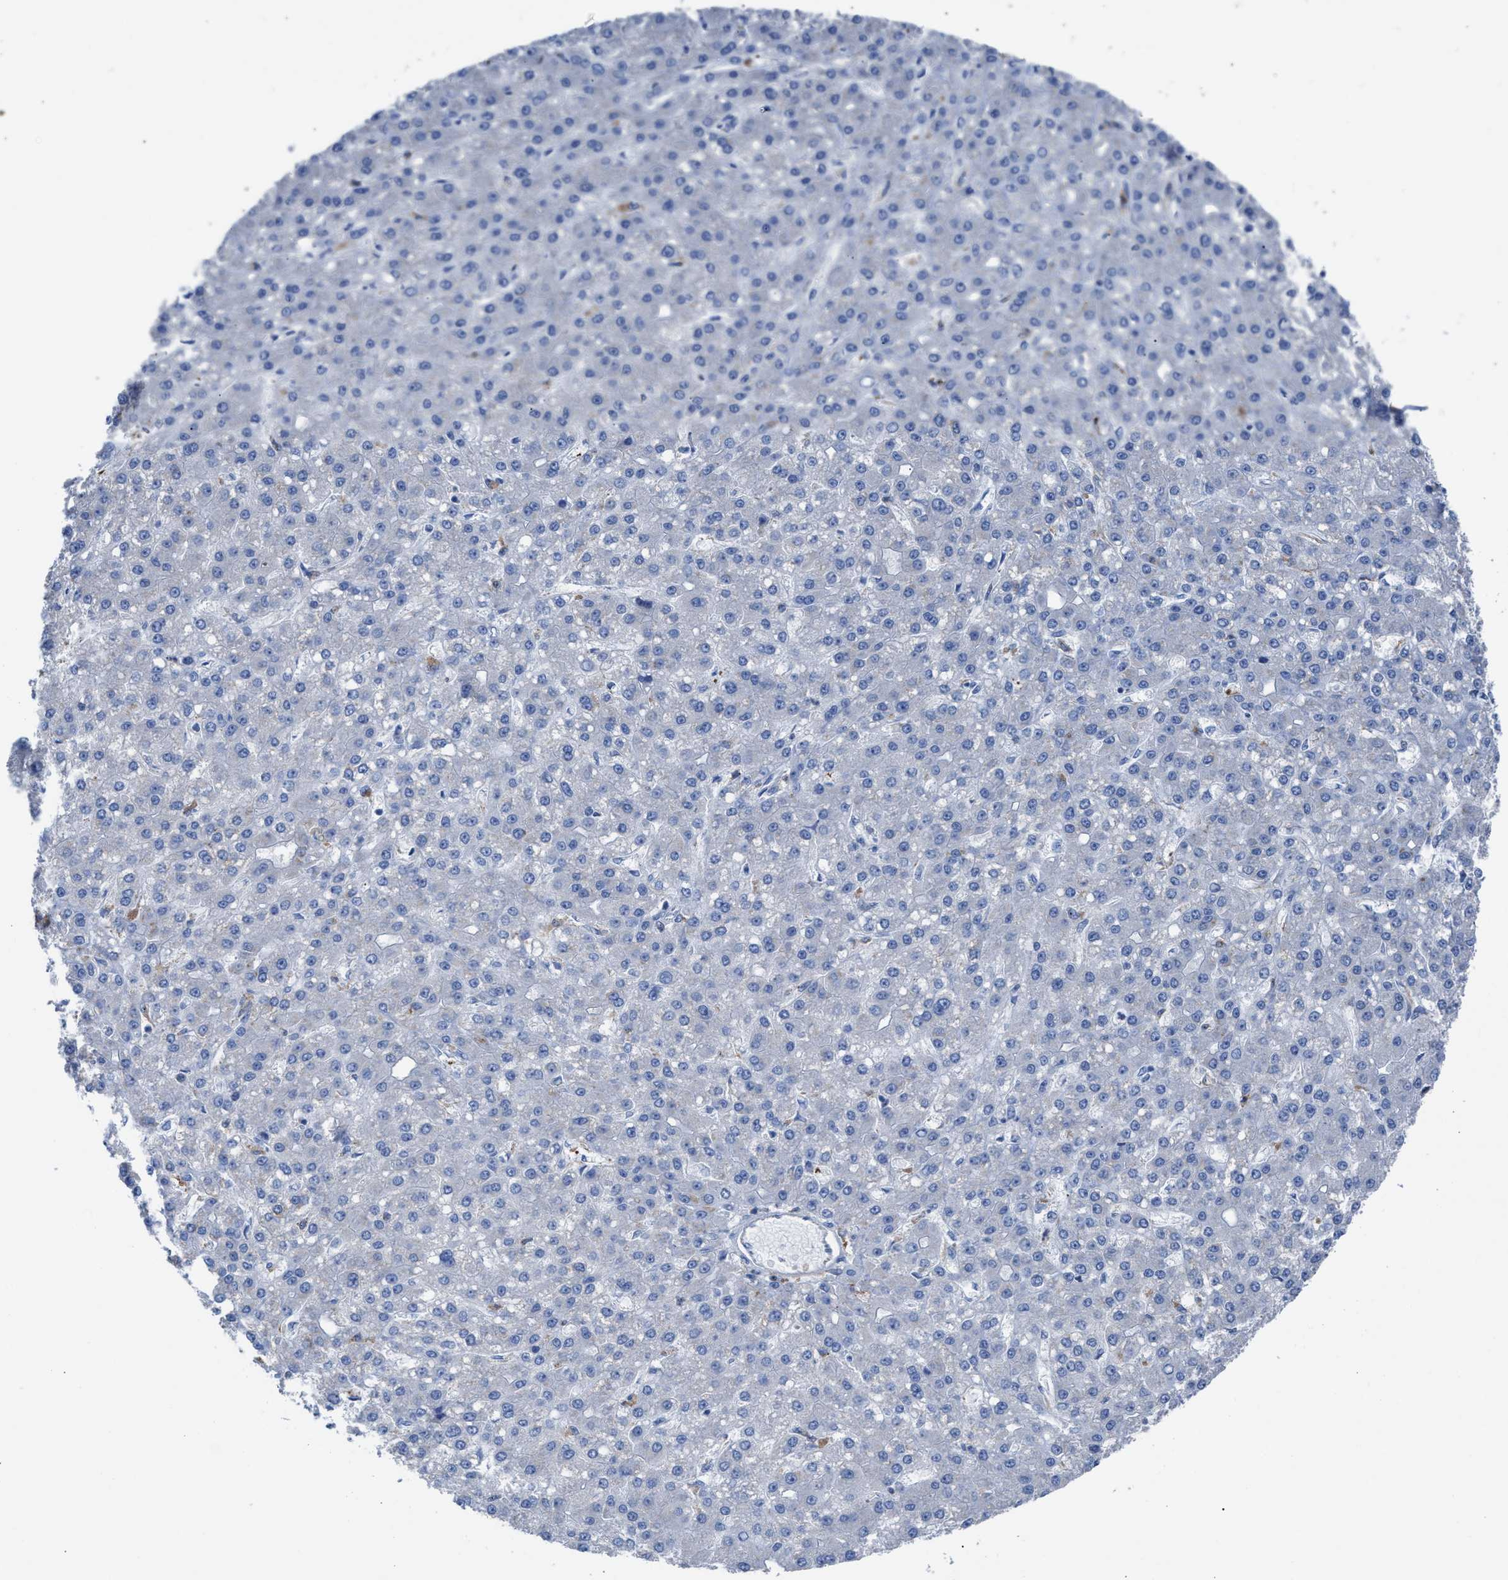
{"staining": {"intensity": "negative", "quantity": "none", "location": "none"}, "tissue": "liver cancer", "cell_type": "Tumor cells", "image_type": "cancer", "snomed": [{"axis": "morphology", "description": "Carcinoma, Hepatocellular, NOS"}, {"axis": "topography", "description": "Liver"}], "caption": "A high-resolution micrograph shows immunohistochemistry staining of liver cancer, which displays no significant positivity in tumor cells. The staining was performed using DAB (3,3'-diaminobenzidine) to visualize the protein expression in brown, while the nuclei were stained in blue with hematoxylin (Magnification: 20x).", "gene": "SLC47A1", "patient": {"sex": "male", "age": 67}}